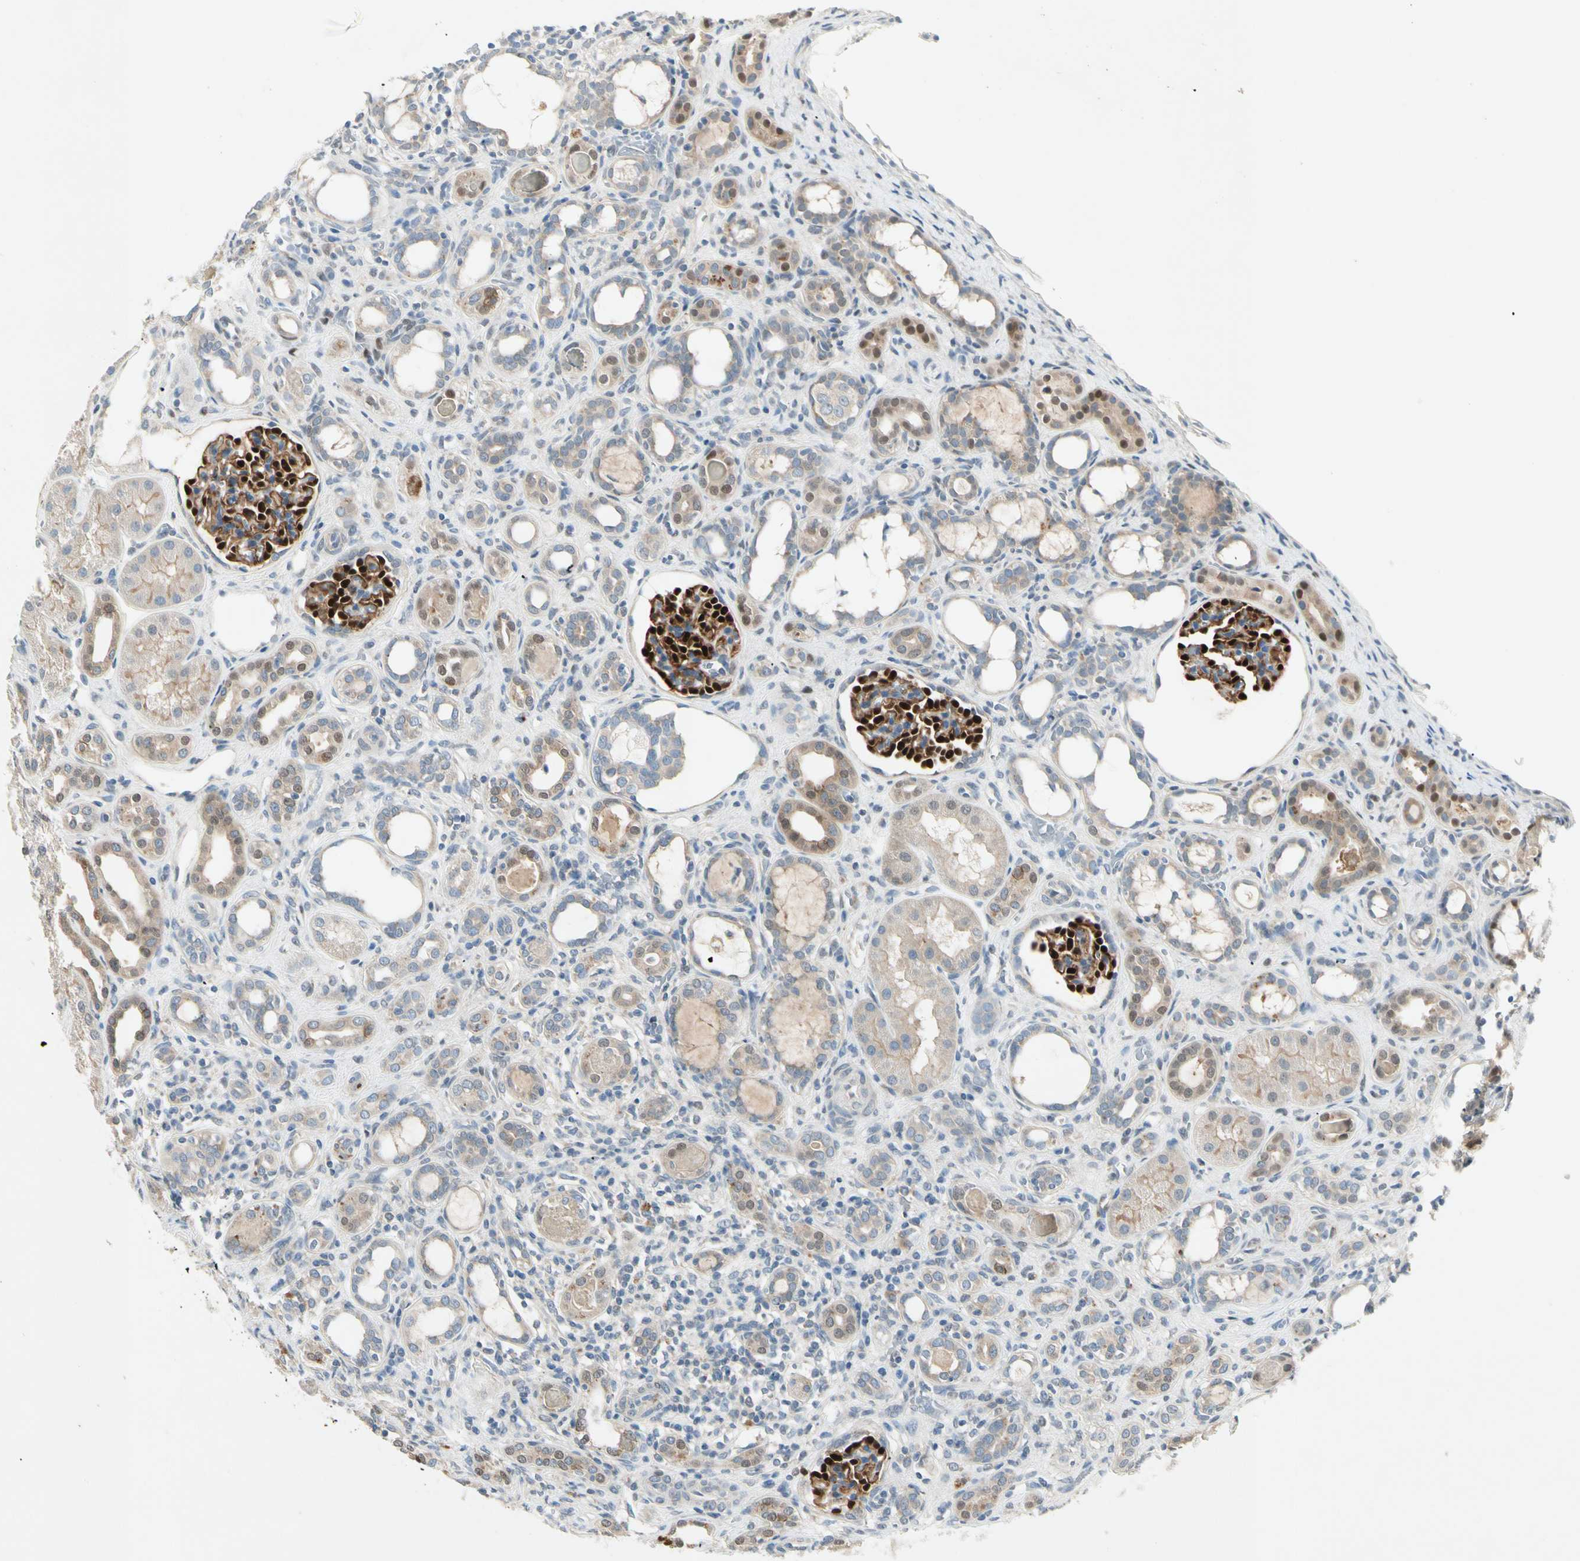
{"staining": {"intensity": "strong", "quantity": ">75%", "location": "cytoplasmic/membranous,nuclear"}, "tissue": "kidney", "cell_type": "Cells in glomeruli", "image_type": "normal", "snomed": [{"axis": "morphology", "description": "Normal tissue, NOS"}, {"axis": "topography", "description": "Kidney"}], "caption": "High-magnification brightfield microscopy of unremarkable kidney stained with DAB (brown) and counterstained with hematoxylin (blue). cells in glomeruli exhibit strong cytoplasmic/membranous,nuclear expression is identified in about>75% of cells.", "gene": "IL1R1", "patient": {"sex": "male", "age": 7}}